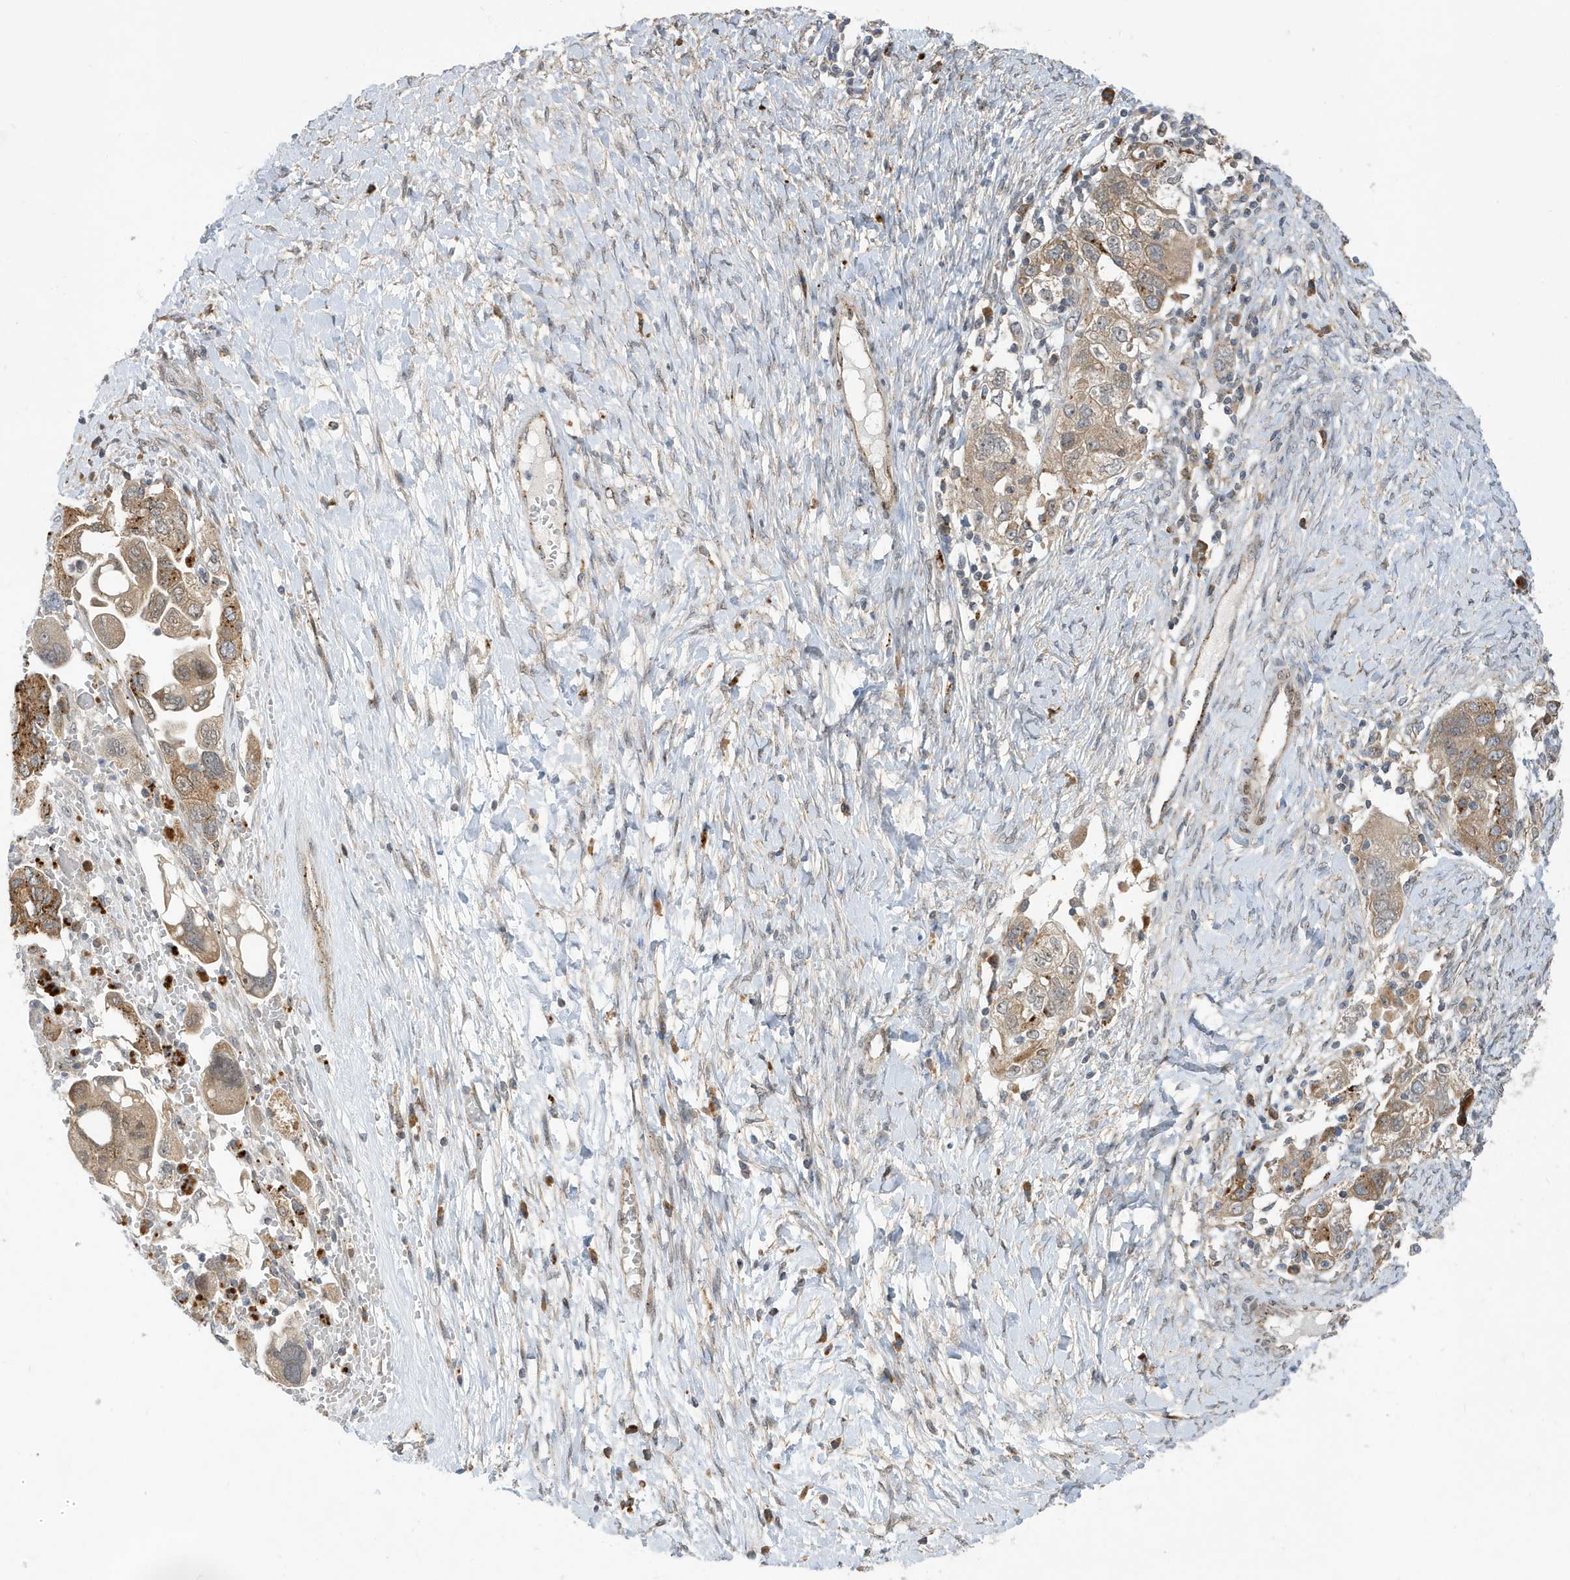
{"staining": {"intensity": "moderate", "quantity": ">75%", "location": "cytoplasmic/membranous"}, "tissue": "ovarian cancer", "cell_type": "Tumor cells", "image_type": "cancer", "snomed": [{"axis": "morphology", "description": "Carcinoma, NOS"}, {"axis": "morphology", "description": "Cystadenocarcinoma, serous, NOS"}, {"axis": "topography", "description": "Ovary"}], "caption": "Carcinoma (ovarian) stained for a protein shows moderate cytoplasmic/membranous positivity in tumor cells. (Brightfield microscopy of DAB IHC at high magnification).", "gene": "ZNF507", "patient": {"sex": "female", "age": 69}}